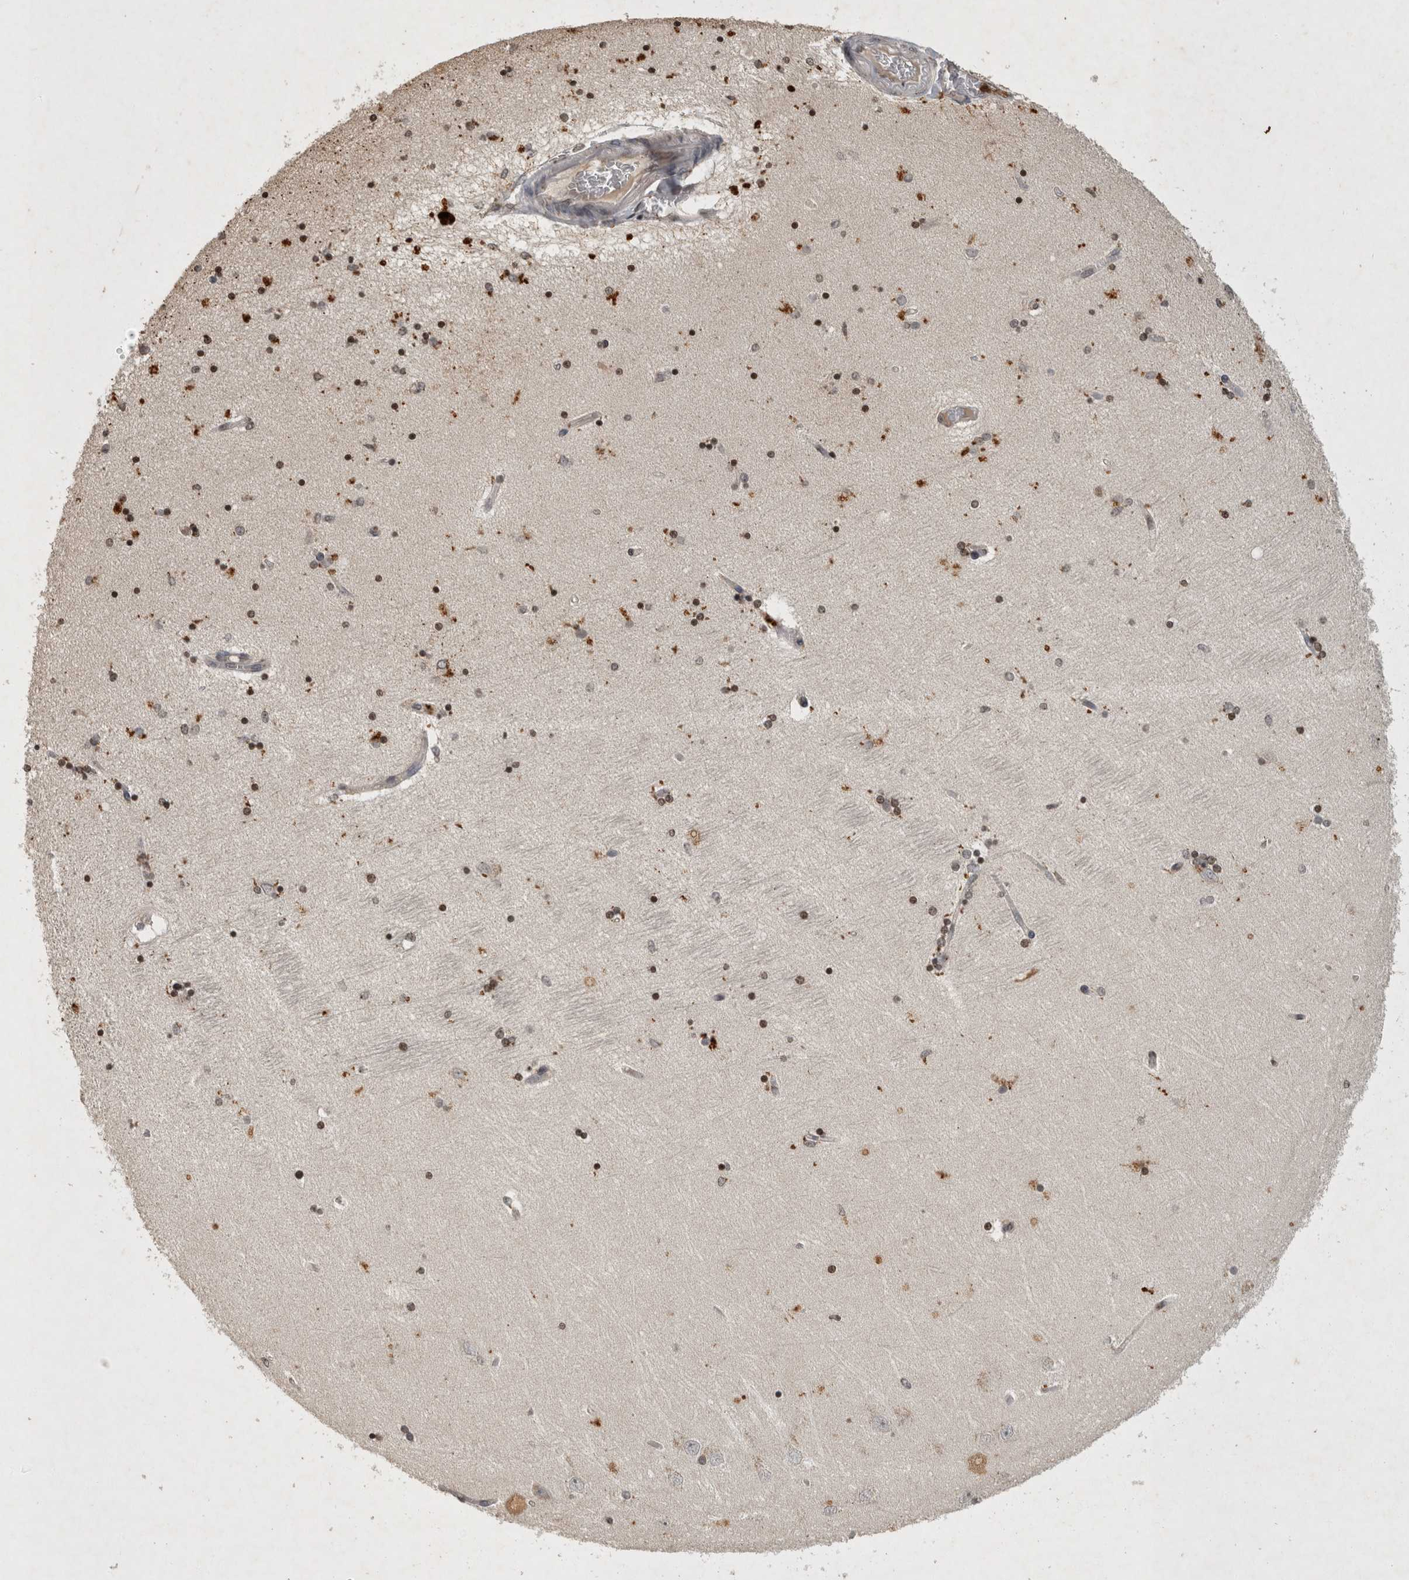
{"staining": {"intensity": "moderate", "quantity": "25%-75%", "location": "nuclear"}, "tissue": "hippocampus", "cell_type": "Glial cells", "image_type": "normal", "snomed": [{"axis": "morphology", "description": "Normal tissue, NOS"}, {"axis": "topography", "description": "Hippocampus"}], "caption": "Immunohistochemistry micrograph of normal hippocampus: human hippocampus stained using immunohistochemistry (IHC) demonstrates medium levels of moderate protein expression localized specifically in the nuclear of glial cells, appearing as a nuclear brown color.", "gene": "HRK", "patient": {"sex": "female", "age": 54}}